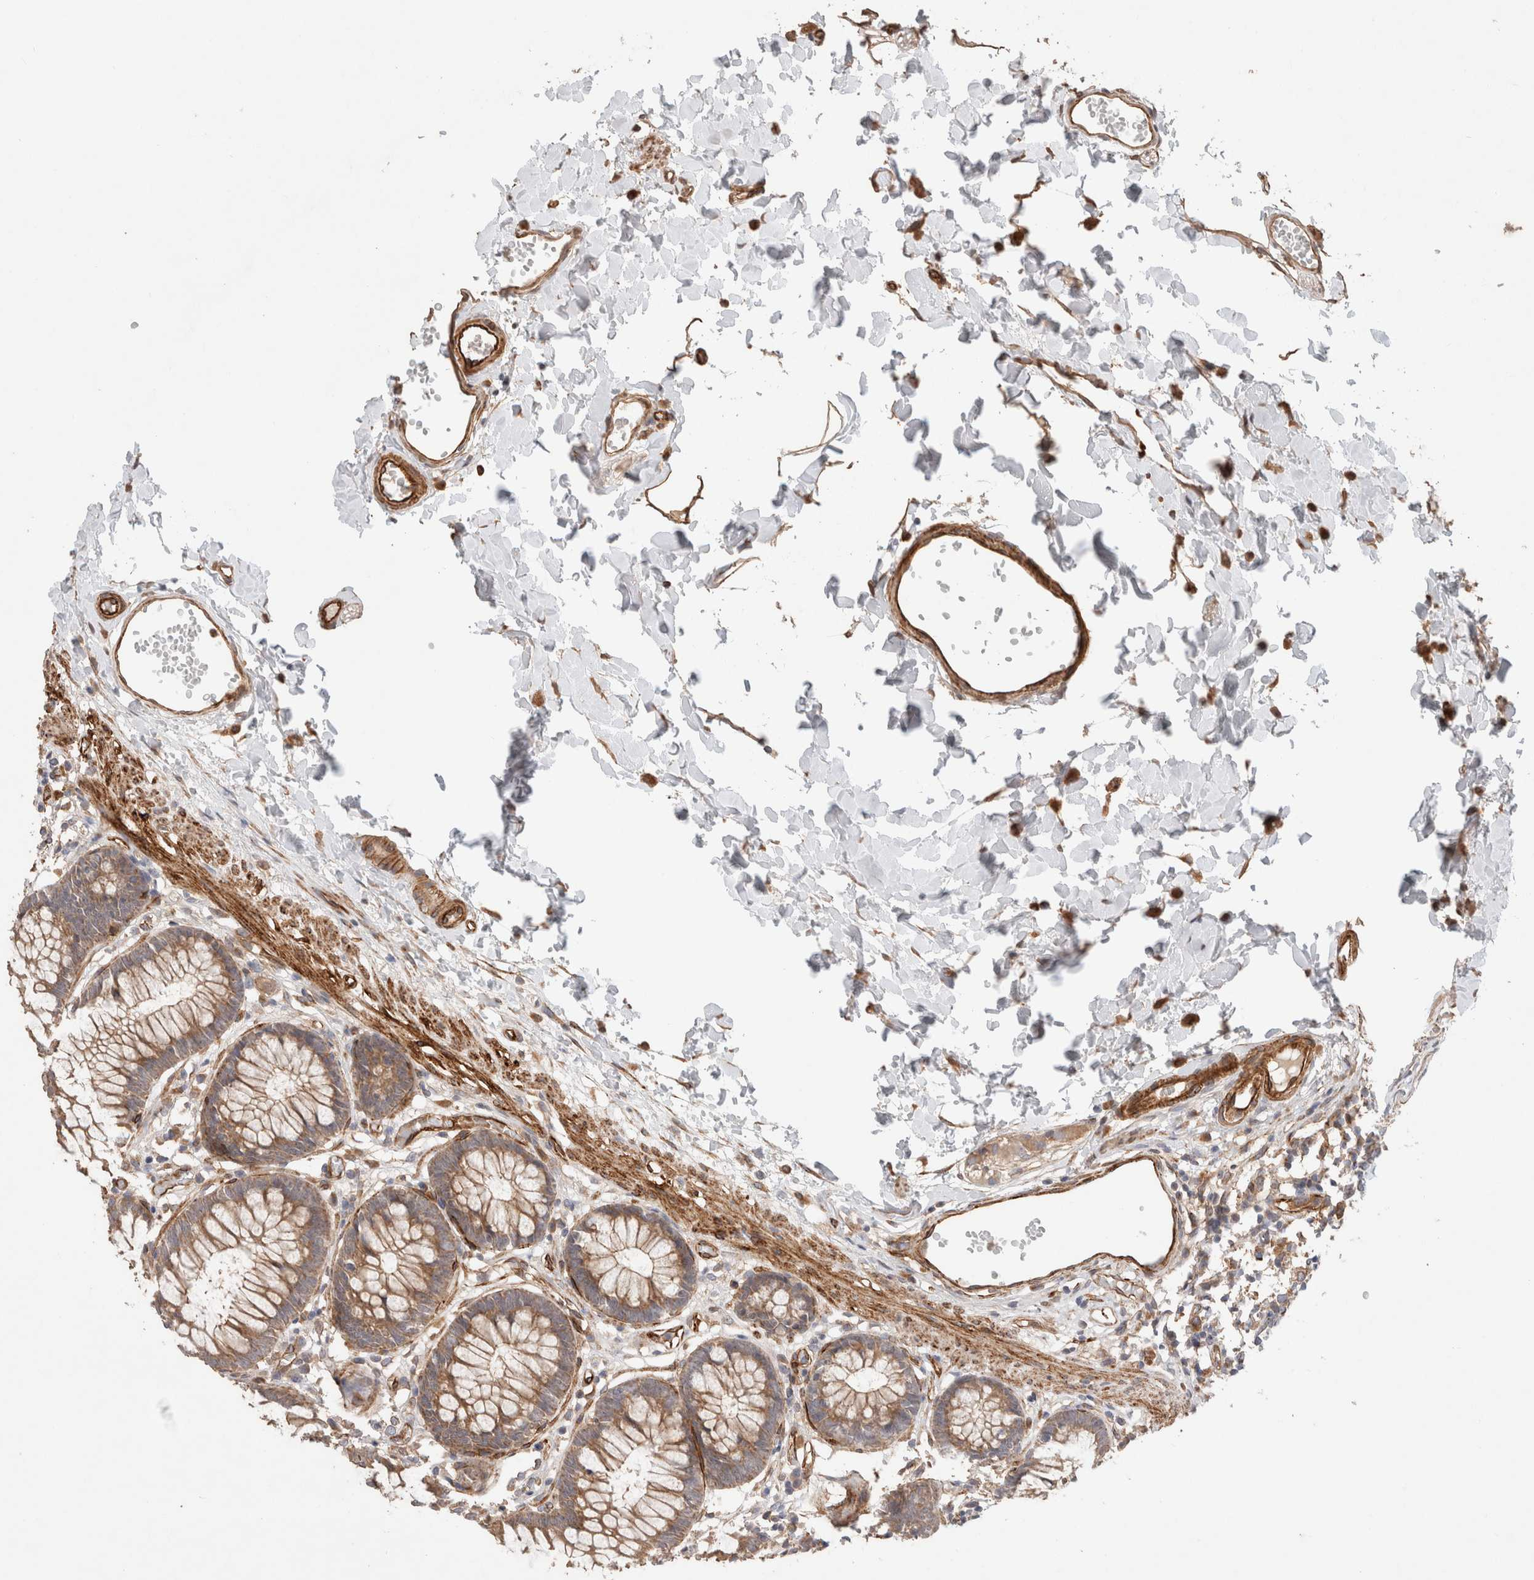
{"staining": {"intensity": "strong", "quantity": ">75%", "location": "cytoplasmic/membranous"}, "tissue": "colon", "cell_type": "Endothelial cells", "image_type": "normal", "snomed": [{"axis": "morphology", "description": "Normal tissue, NOS"}, {"axis": "topography", "description": "Colon"}], "caption": "A high amount of strong cytoplasmic/membranous staining is present in approximately >75% of endothelial cells in normal colon. The staining is performed using DAB brown chromogen to label protein expression. The nuclei are counter-stained blue using hematoxylin.", "gene": "RAB32", "patient": {"sex": "male", "age": 14}}